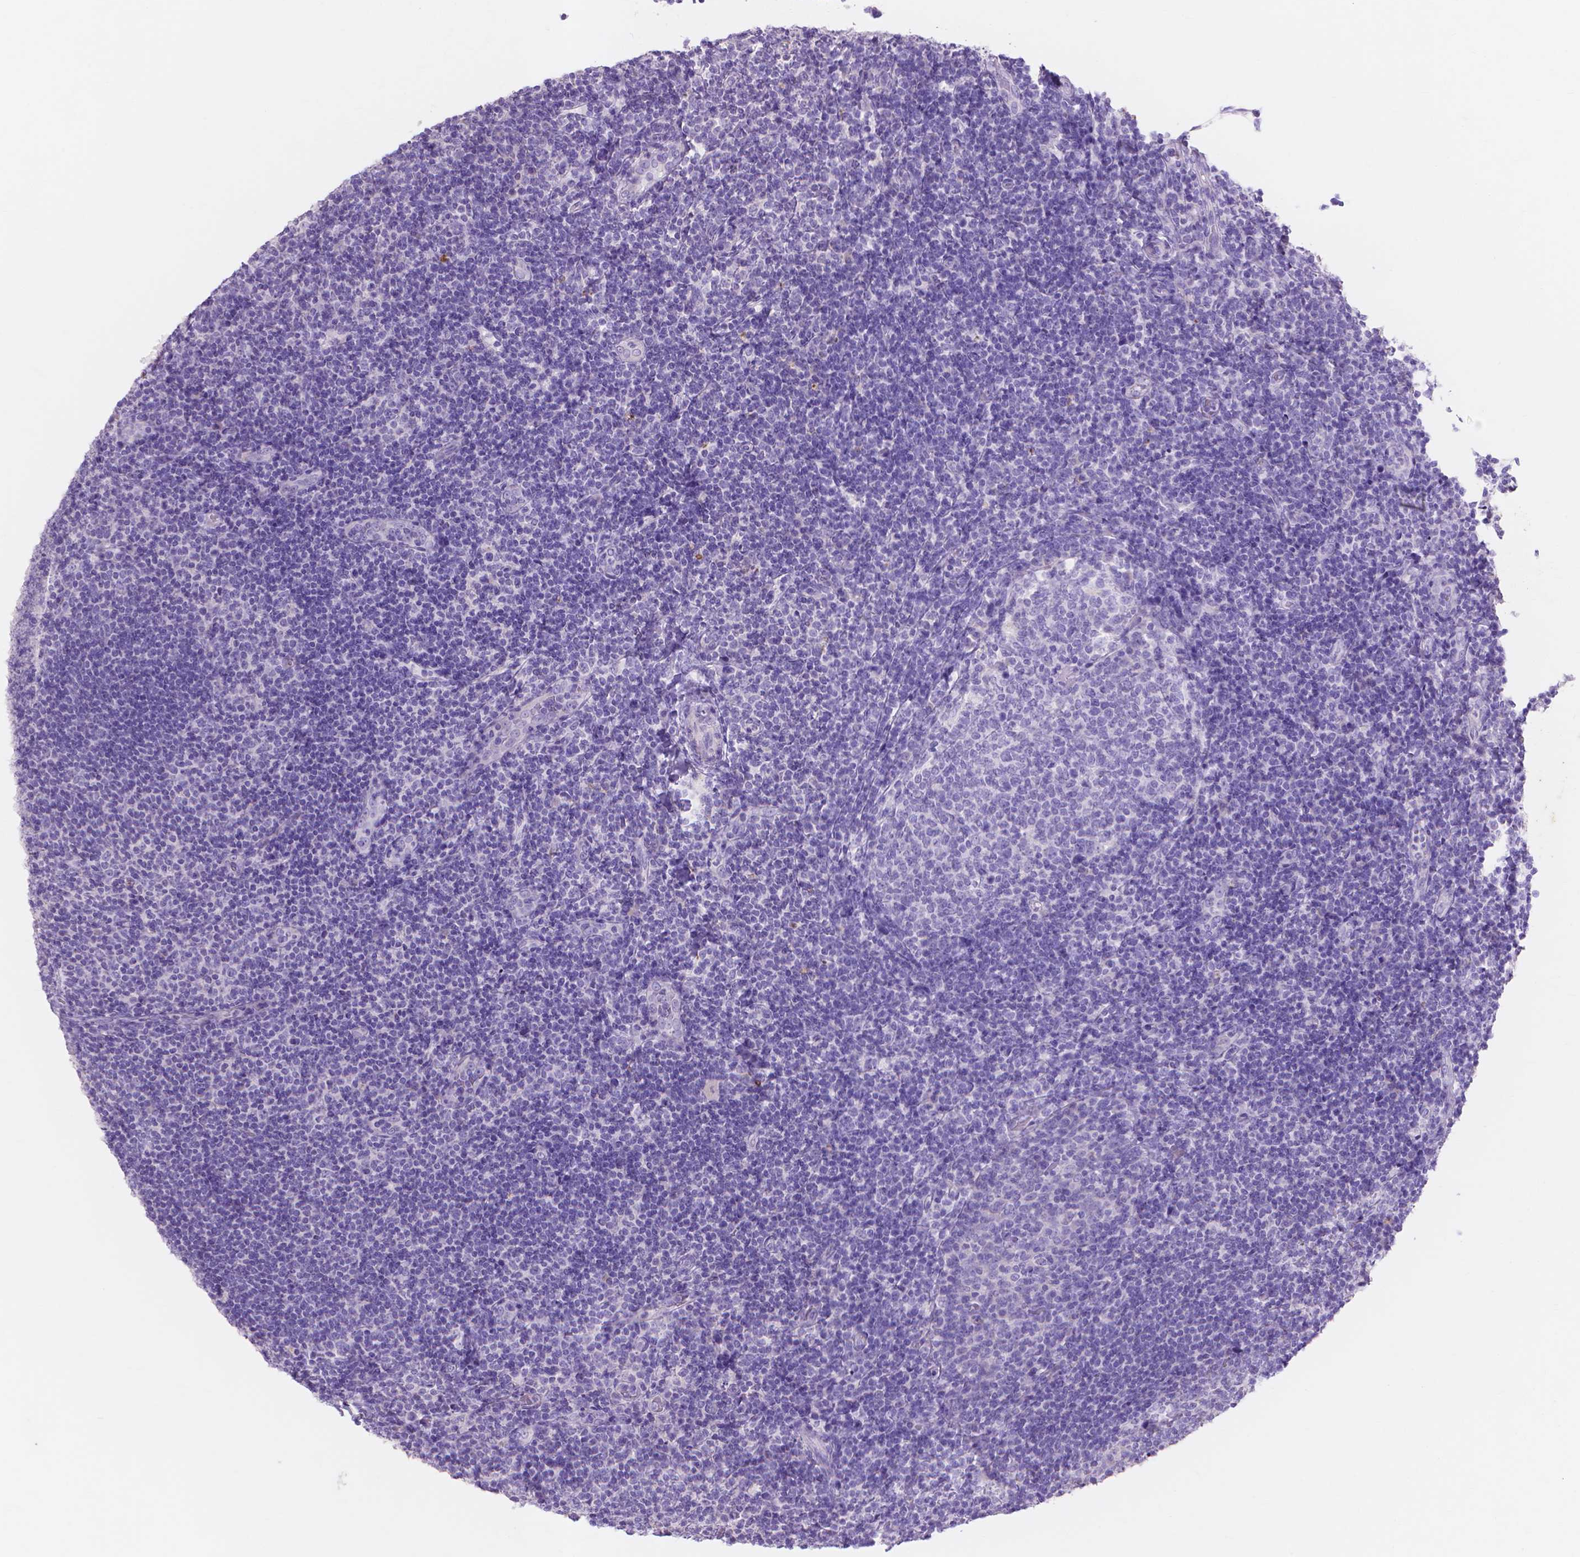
{"staining": {"intensity": "negative", "quantity": "none", "location": "none"}, "tissue": "tonsil", "cell_type": "Germinal center cells", "image_type": "normal", "snomed": [{"axis": "morphology", "description": "Normal tissue, NOS"}, {"axis": "topography", "description": "Tonsil"}], "caption": "The micrograph reveals no significant staining in germinal center cells of tonsil.", "gene": "MMP11", "patient": {"sex": "female", "age": 10}}